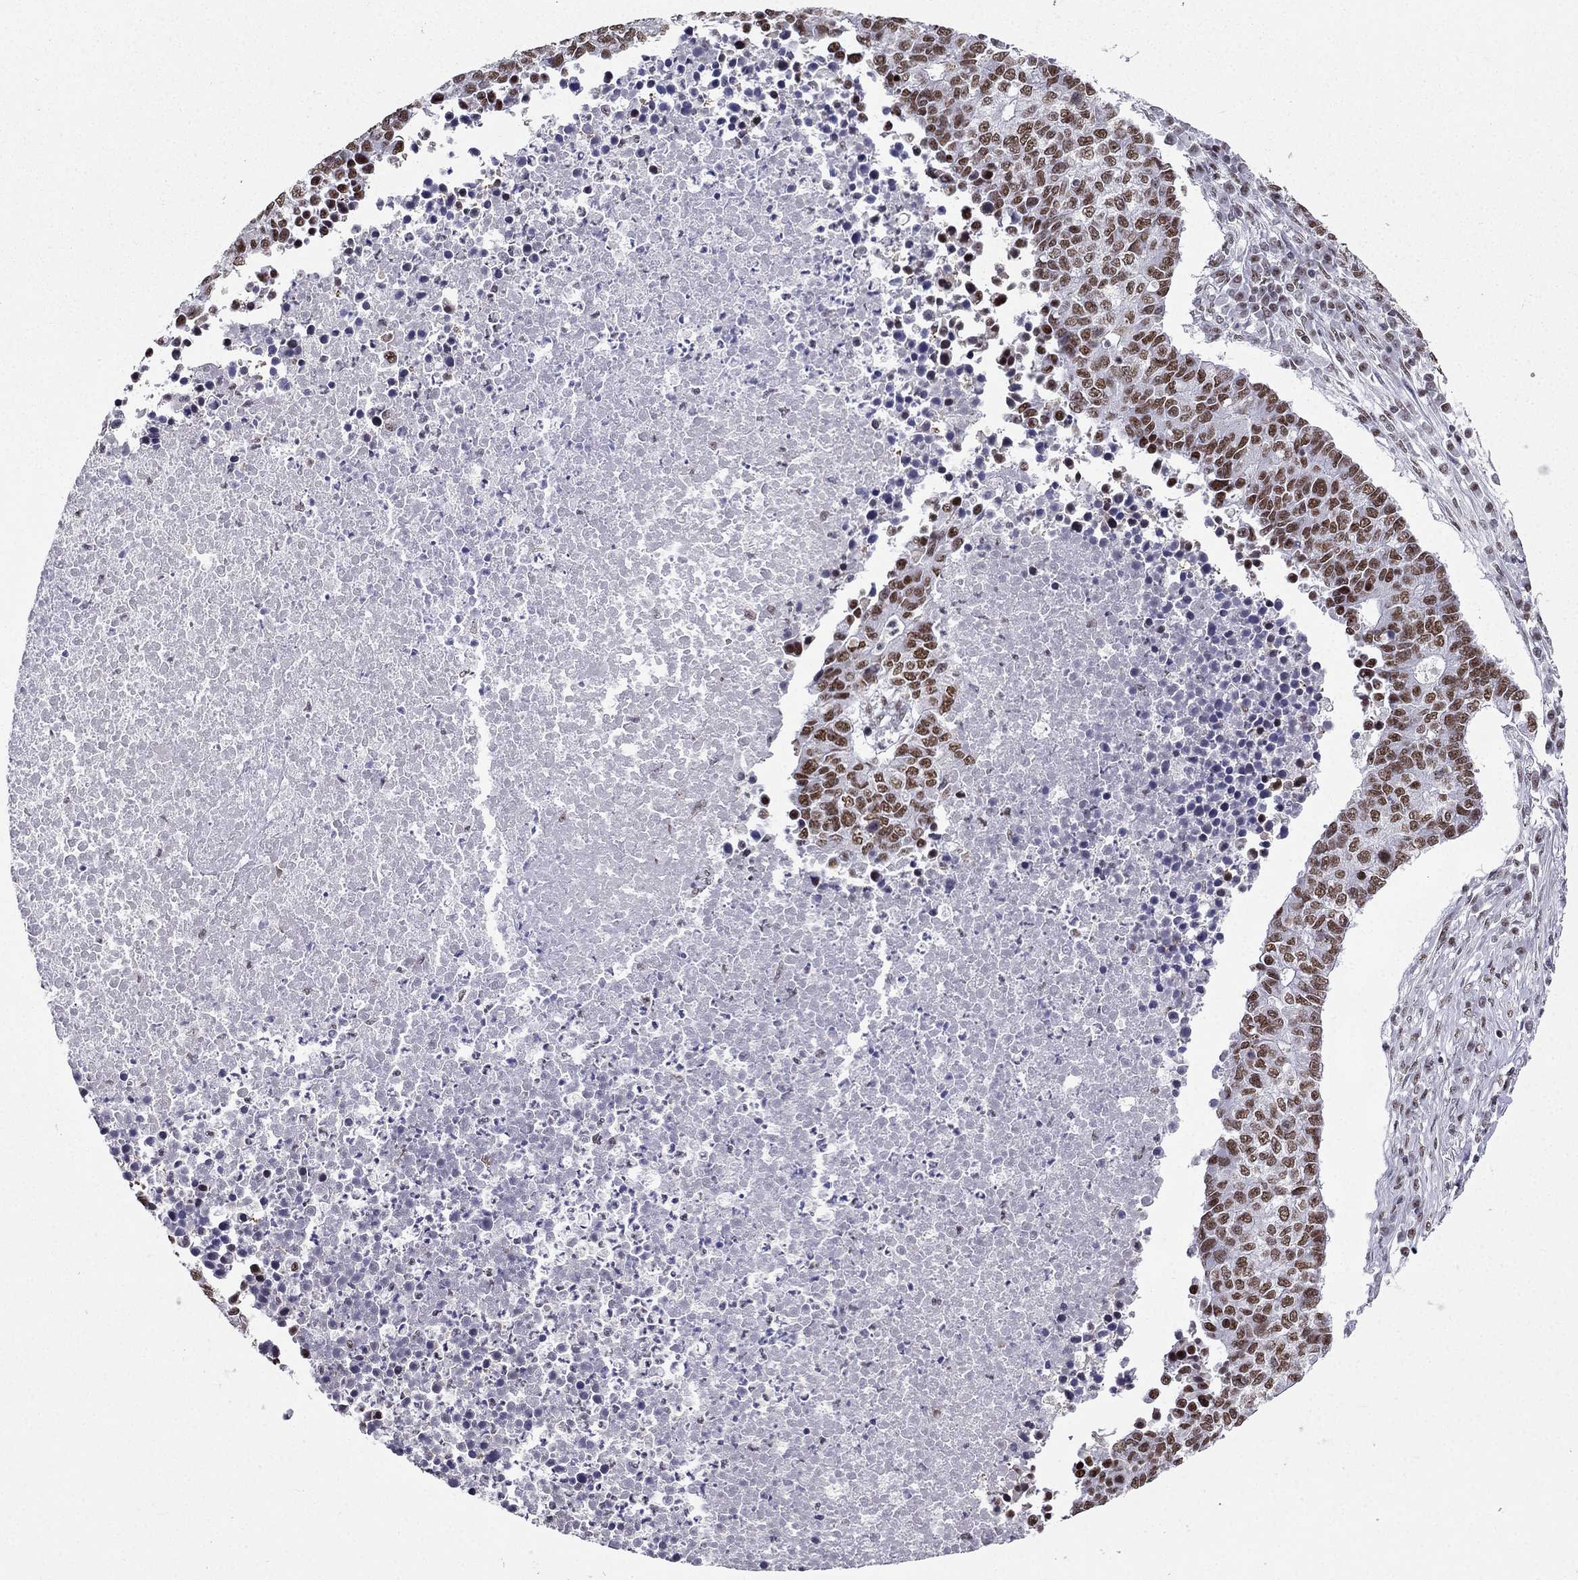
{"staining": {"intensity": "moderate", "quantity": ">75%", "location": "nuclear"}, "tissue": "lung cancer", "cell_type": "Tumor cells", "image_type": "cancer", "snomed": [{"axis": "morphology", "description": "Adenocarcinoma, NOS"}, {"axis": "topography", "description": "Lung"}], "caption": "IHC histopathology image of adenocarcinoma (lung) stained for a protein (brown), which demonstrates medium levels of moderate nuclear positivity in approximately >75% of tumor cells.", "gene": "ZNF420", "patient": {"sex": "male", "age": 57}}